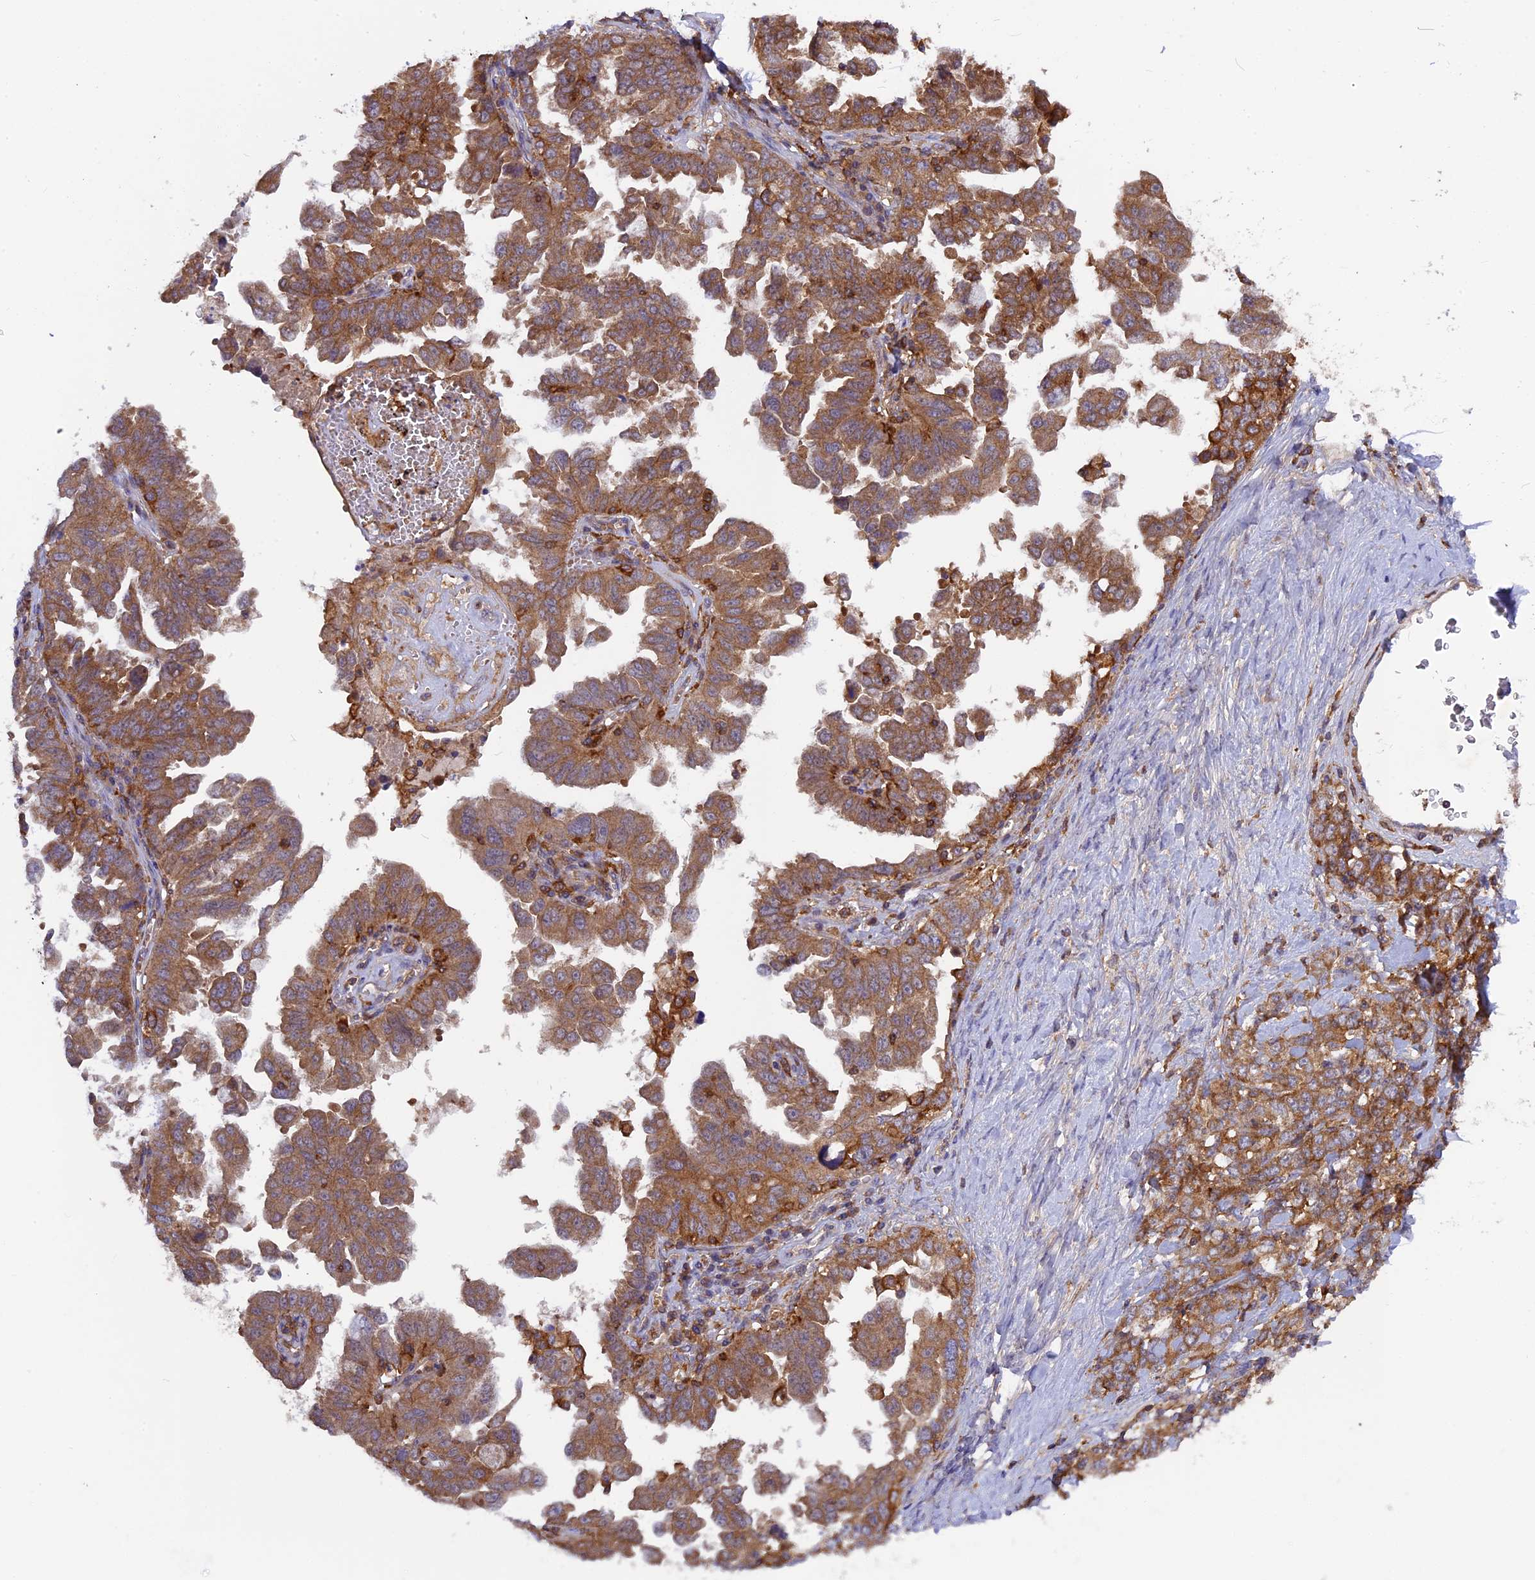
{"staining": {"intensity": "moderate", "quantity": ">75%", "location": "cytoplasmic/membranous"}, "tissue": "ovarian cancer", "cell_type": "Tumor cells", "image_type": "cancer", "snomed": [{"axis": "morphology", "description": "Carcinoma, endometroid"}, {"axis": "topography", "description": "Ovary"}], "caption": "A photomicrograph showing moderate cytoplasmic/membranous staining in about >75% of tumor cells in ovarian cancer, as visualized by brown immunohistochemical staining.", "gene": "MYO9B", "patient": {"sex": "female", "age": 62}}